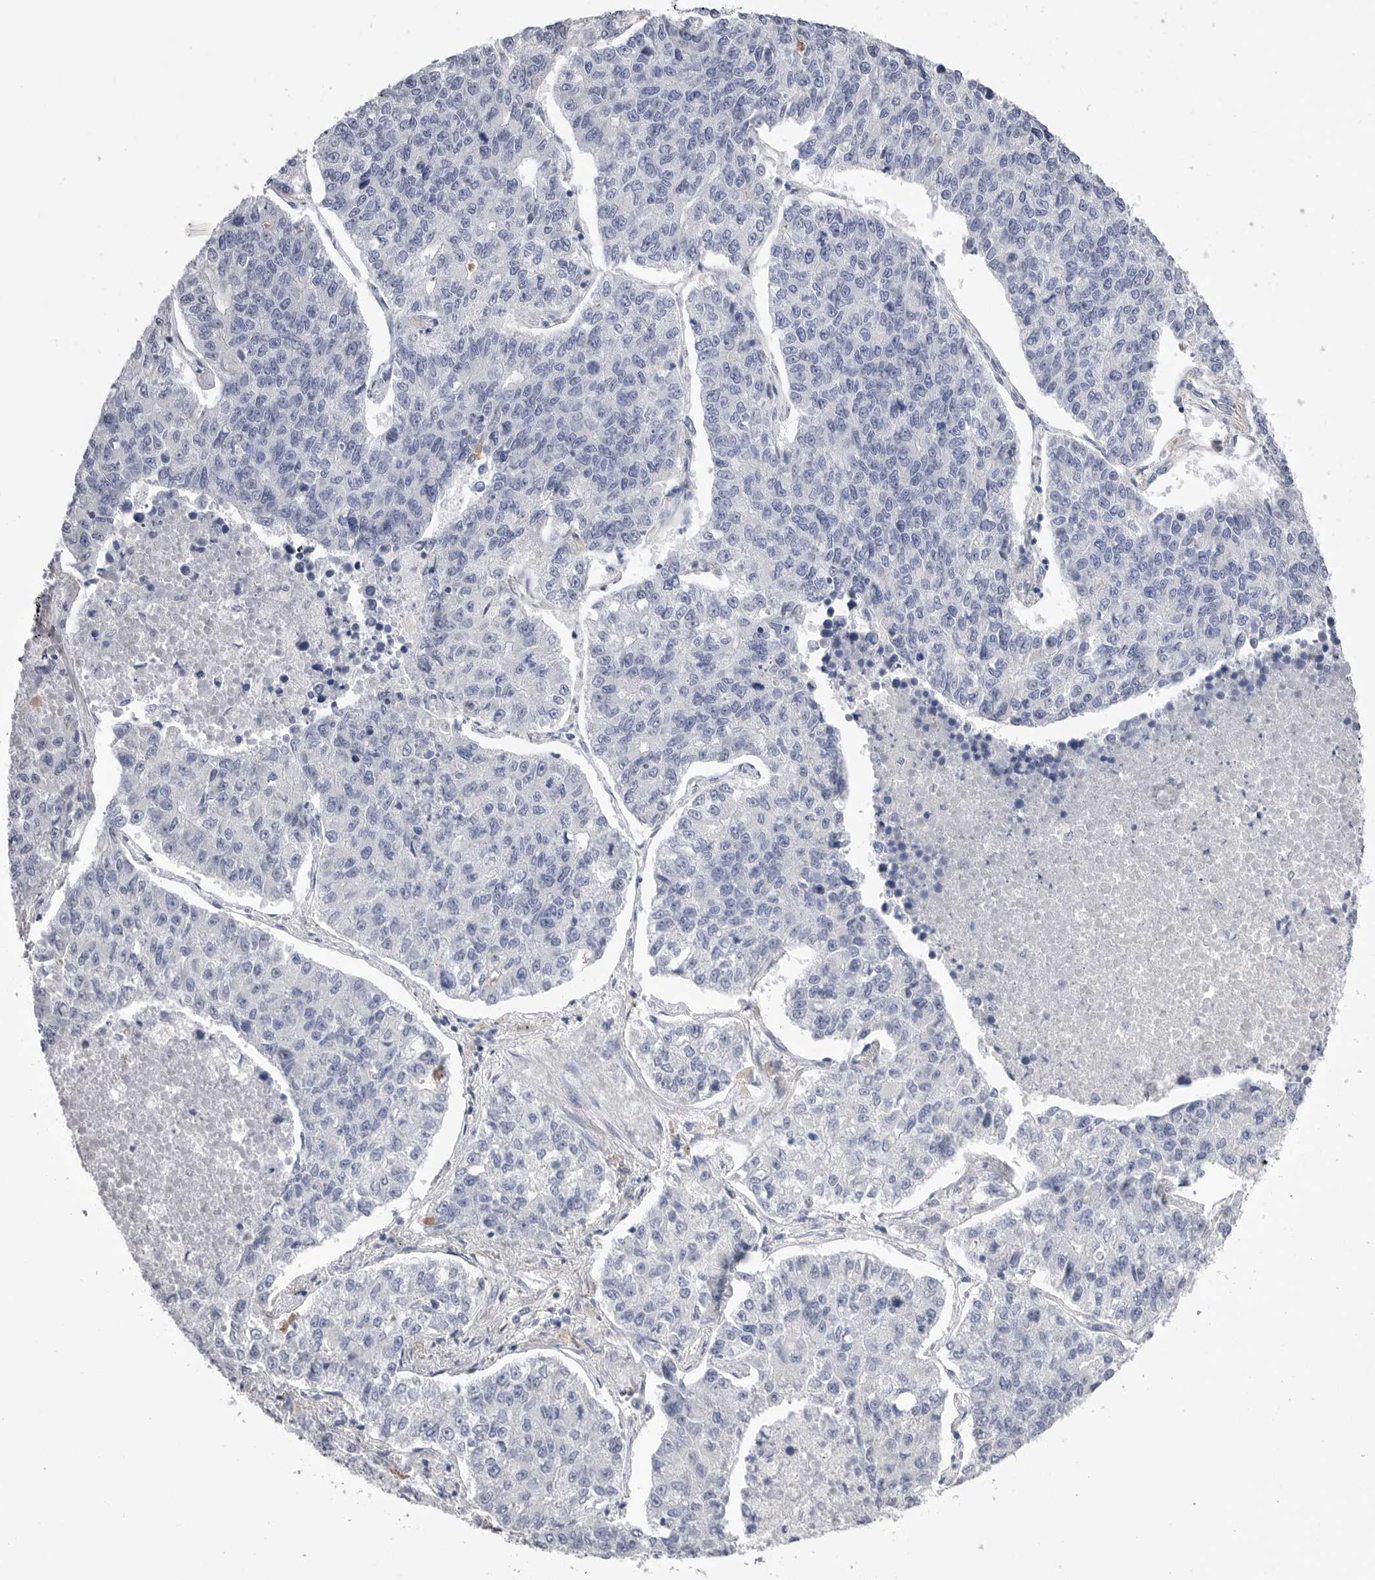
{"staining": {"intensity": "negative", "quantity": "none", "location": "none"}, "tissue": "lung cancer", "cell_type": "Tumor cells", "image_type": "cancer", "snomed": [{"axis": "morphology", "description": "Adenocarcinoma, NOS"}, {"axis": "topography", "description": "Lung"}], "caption": "A high-resolution micrograph shows immunohistochemistry (IHC) staining of lung cancer, which displays no significant positivity in tumor cells.", "gene": "AKAP12", "patient": {"sex": "male", "age": 49}}